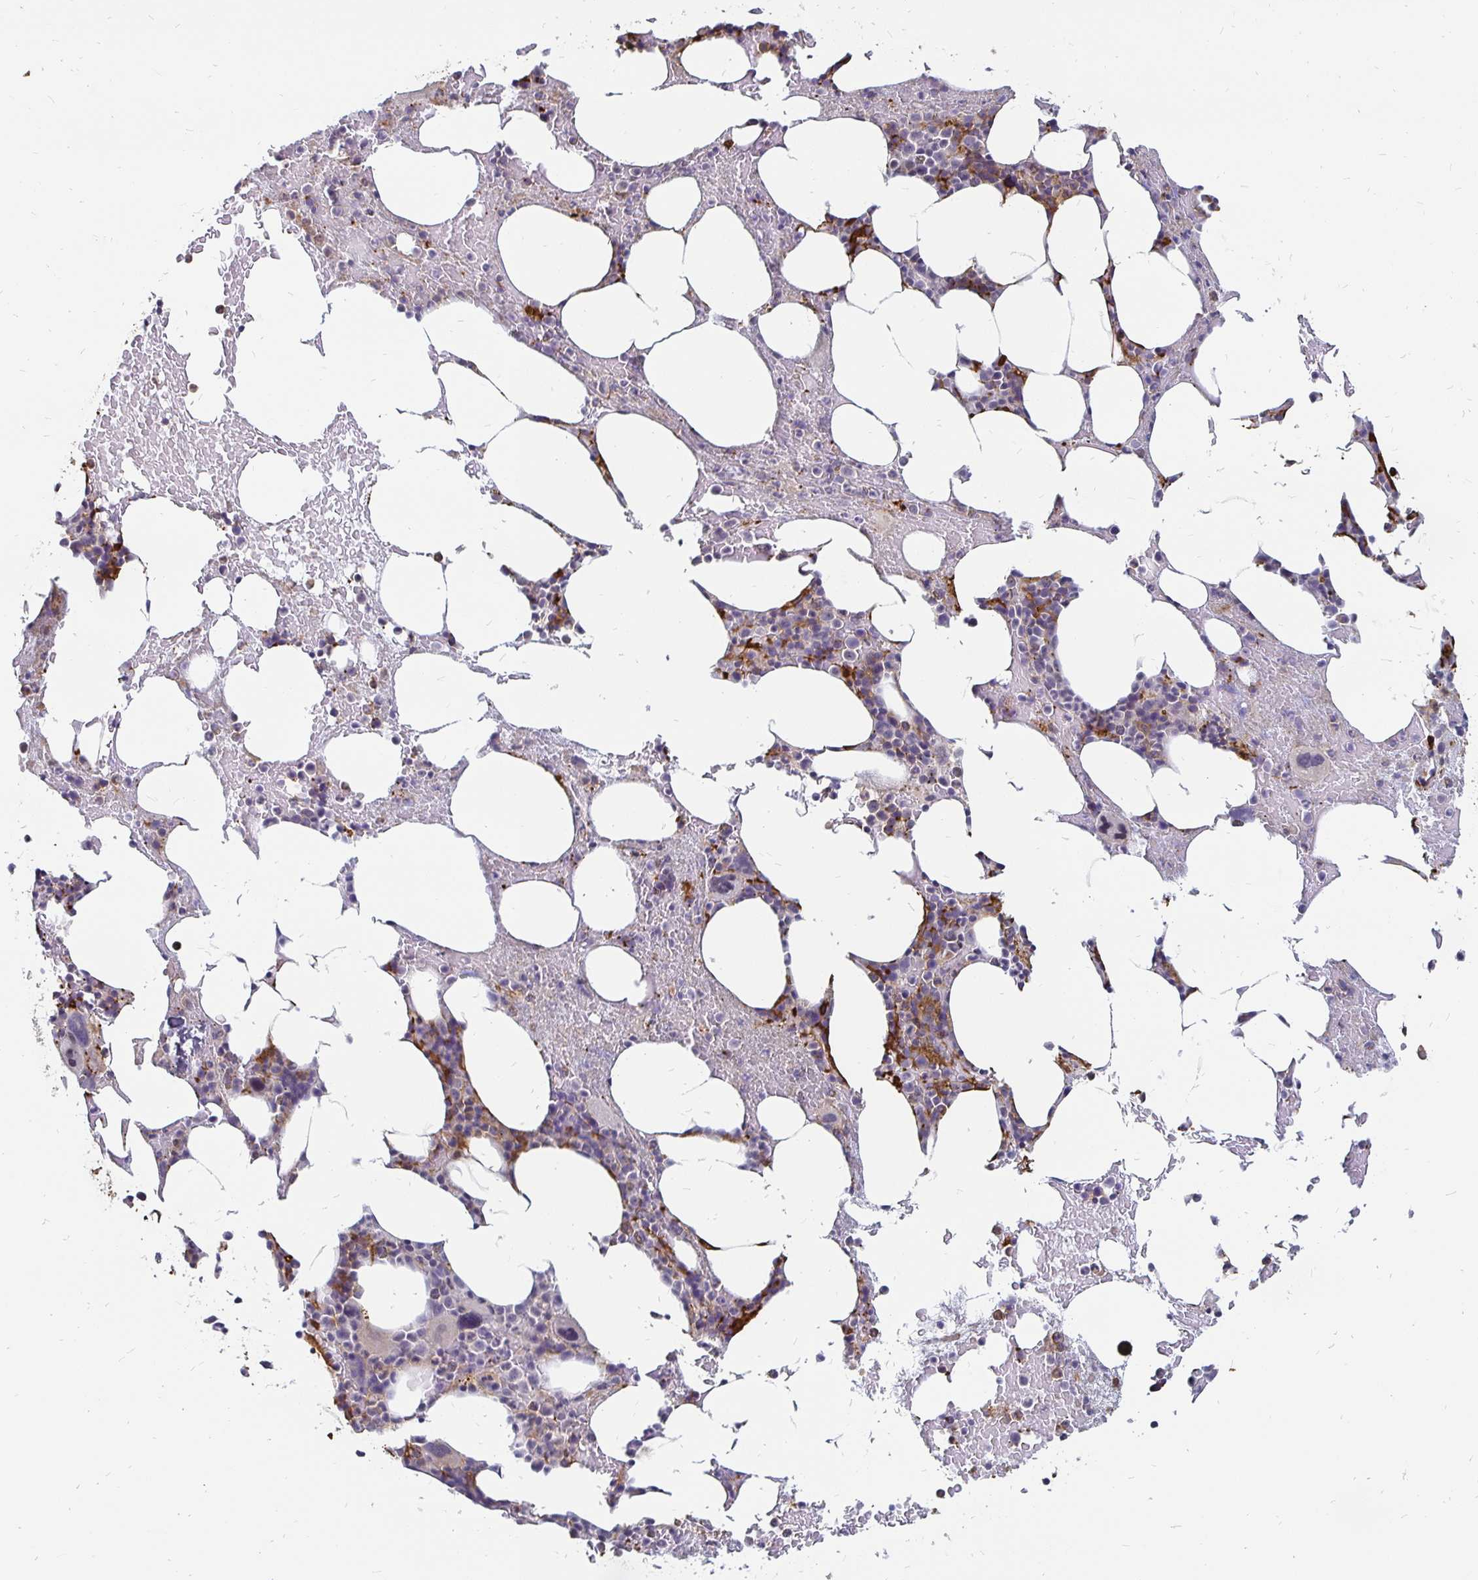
{"staining": {"intensity": "moderate", "quantity": "25%-75%", "location": "cytoplasmic/membranous"}, "tissue": "bone marrow", "cell_type": "Hematopoietic cells", "image_type": "normal", "snomed": [{"axis": "morphology", "description": "Normal tissue, NOS"}, {"axis": "topography", "description": "Bone marrow"}], "caption": "Immunohistochemistry (IHC) (DAB (3,3'-diaminobenzidine)) staining of unremarkable bone marrow reveals moderate cytoplasmic/membranous protein positivity in approximately 25%-75% of hematopoietic cells. (DAB (3,3'-diaminobenzidine) IHC, brown staining for protein, blue staining for nuclei).", "gene": "CCDC85A", "patient": {"sex": "female", "age": 62}}